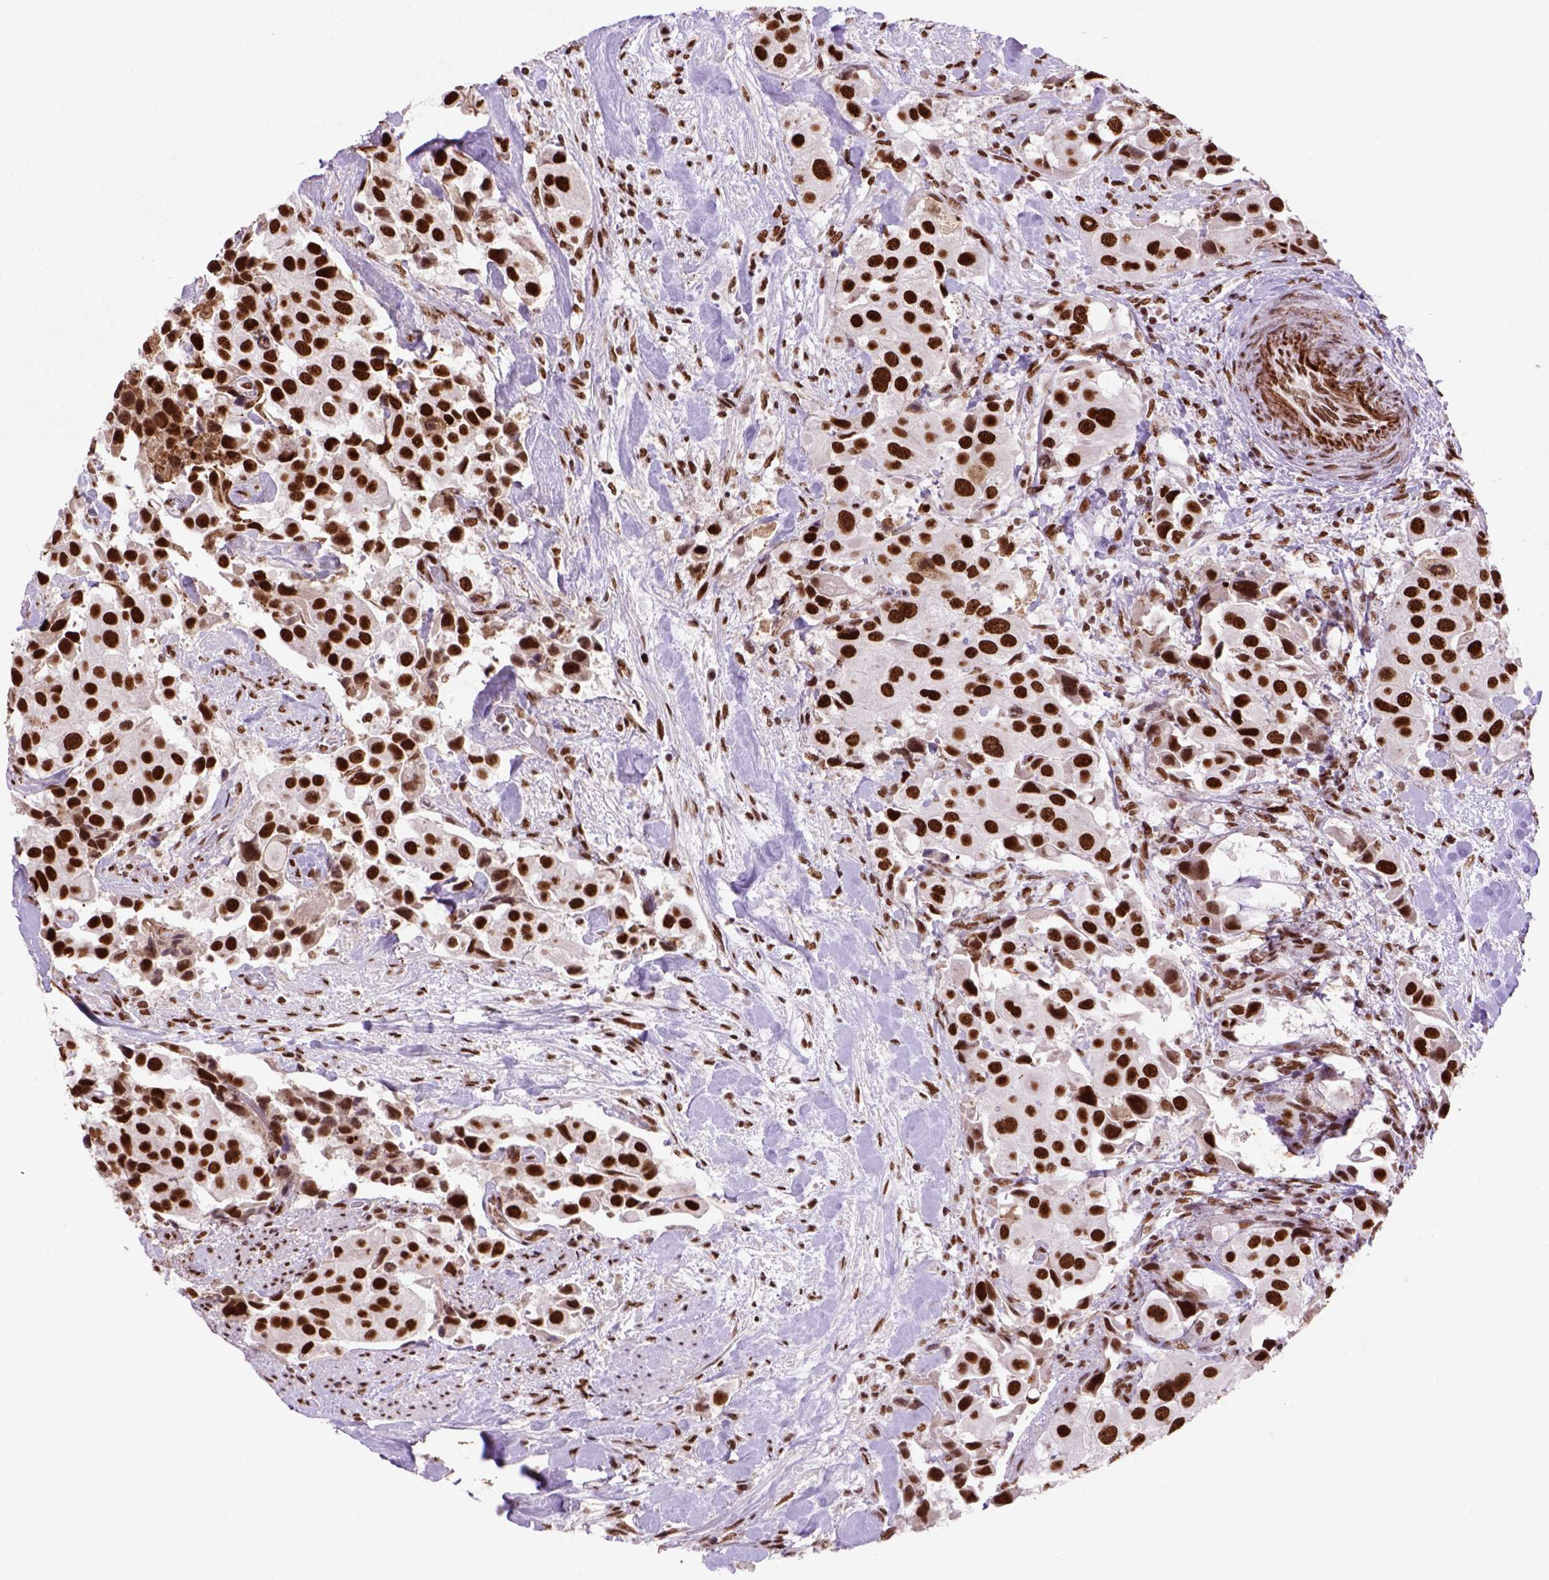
{"staining": {"intensity": "strong", "quantity": ">75%", "location": "nuclear"}, "tissue": "urothelial cancer", "cell_type": "Tumor cells", "image_type": "cancer", "snomed": [{"axis": "morphology", "description": "Urothelial carcinoma, High grade"}, {"axis": "topography", "description": "Urinary bladder"}], "caption": "This micrograph demonstrates immunohistochemistry staining of human urothelial cancer, with high strong nuclear staining in about >75% of tumor cells.", "gene": "NSMCE2", "patient": {"sex": "female", "age": 64}}